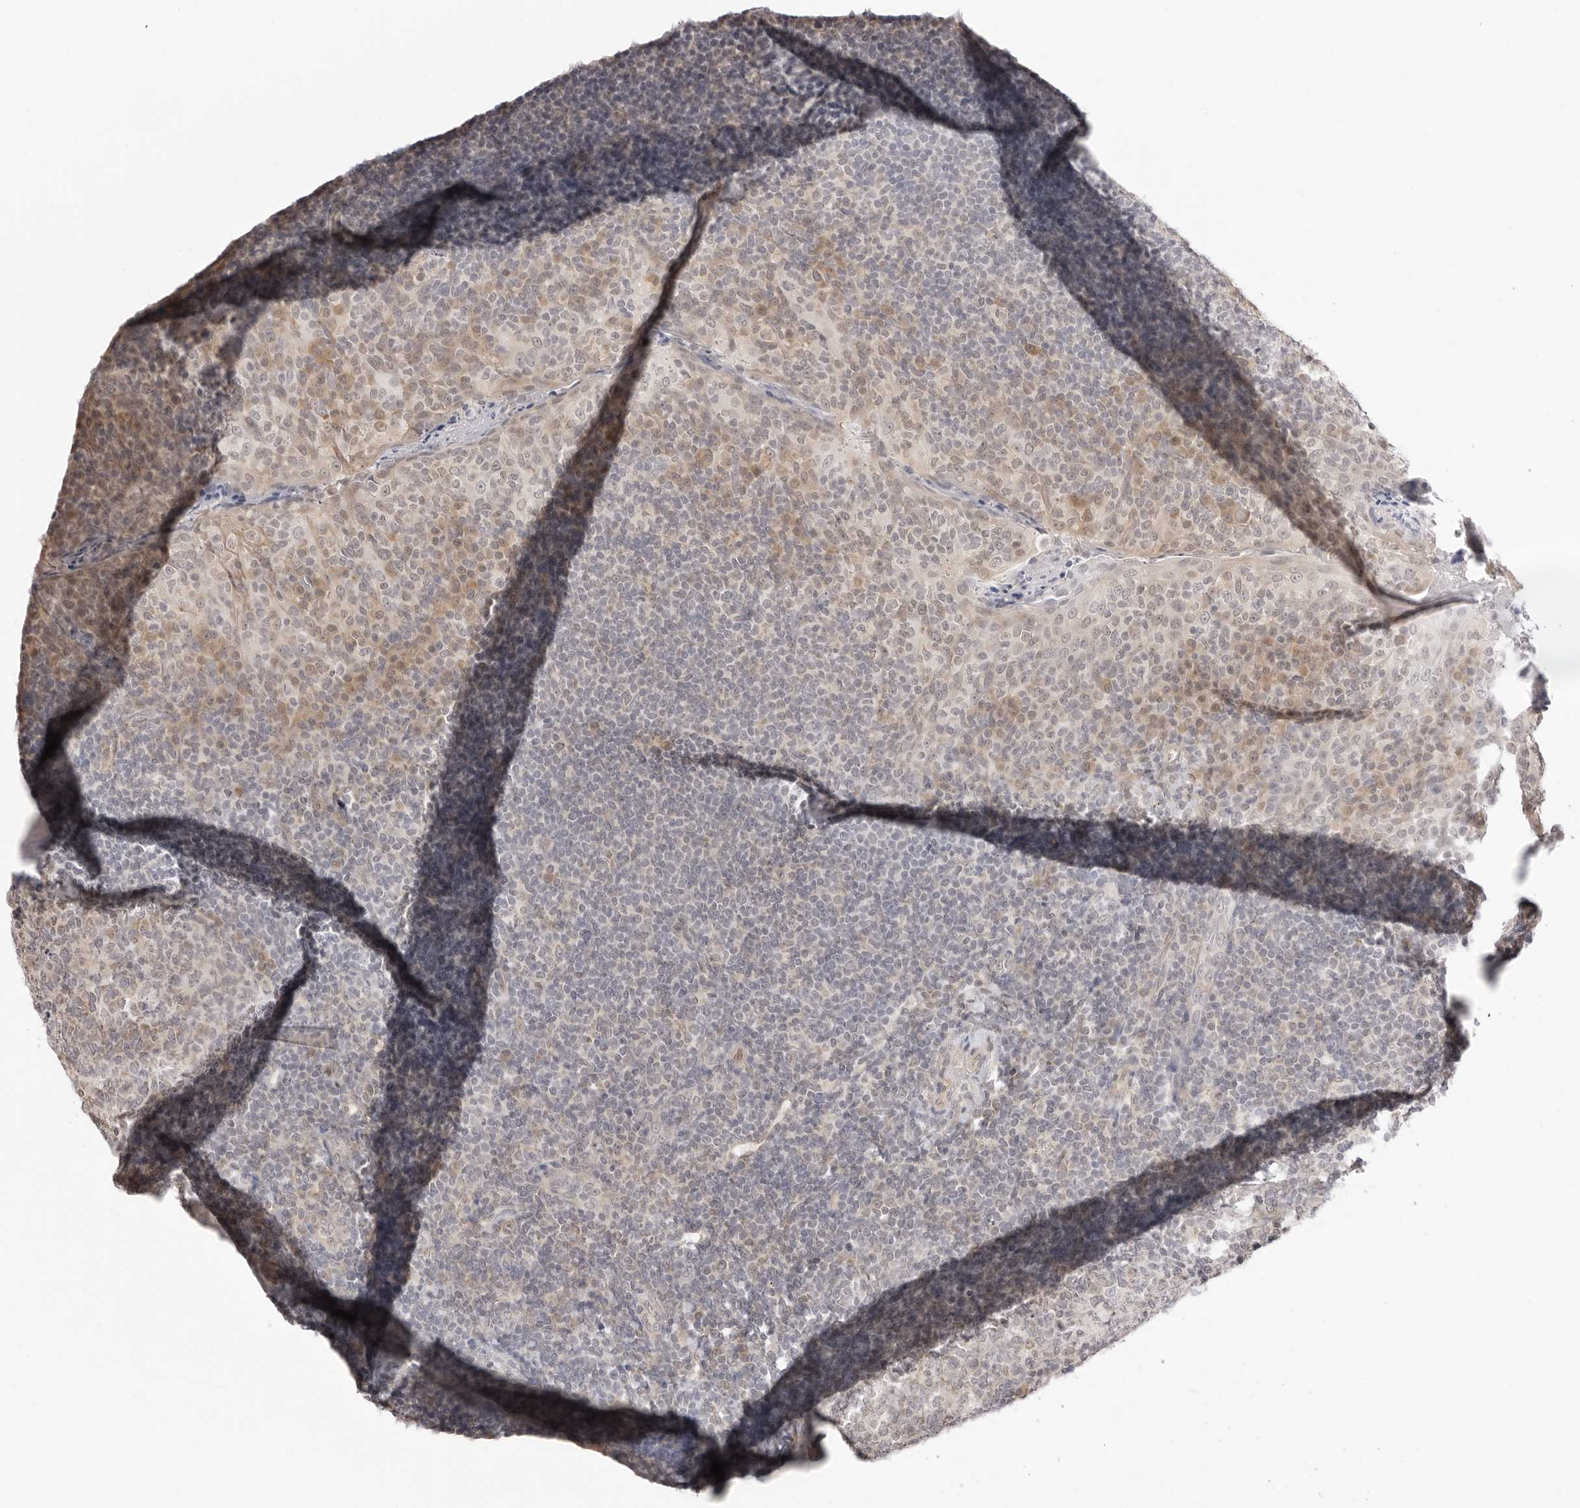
{"staining": {"intensity": "weak", "quantity": "25%-75%", "location": "cytoplasmic/membranous,nuclear"}, "tissue": "tonsil", "cell_type": "Germinal center cells", "image_type": "normal", "snomed": [{"axis": "morphology", "description": "Normal tissue, NOS"}, {"axis": "topography", "description": "Tonsil"}], "caption": "Immunohistochemical staining of unremarkable tonsil demonstrates weak cytoplasmic/membranous,nuclear protein staining in about 25%-75% of germinal center cells.", "gene": "FDPS", "patient": {"sex": "female", "age": 19}}